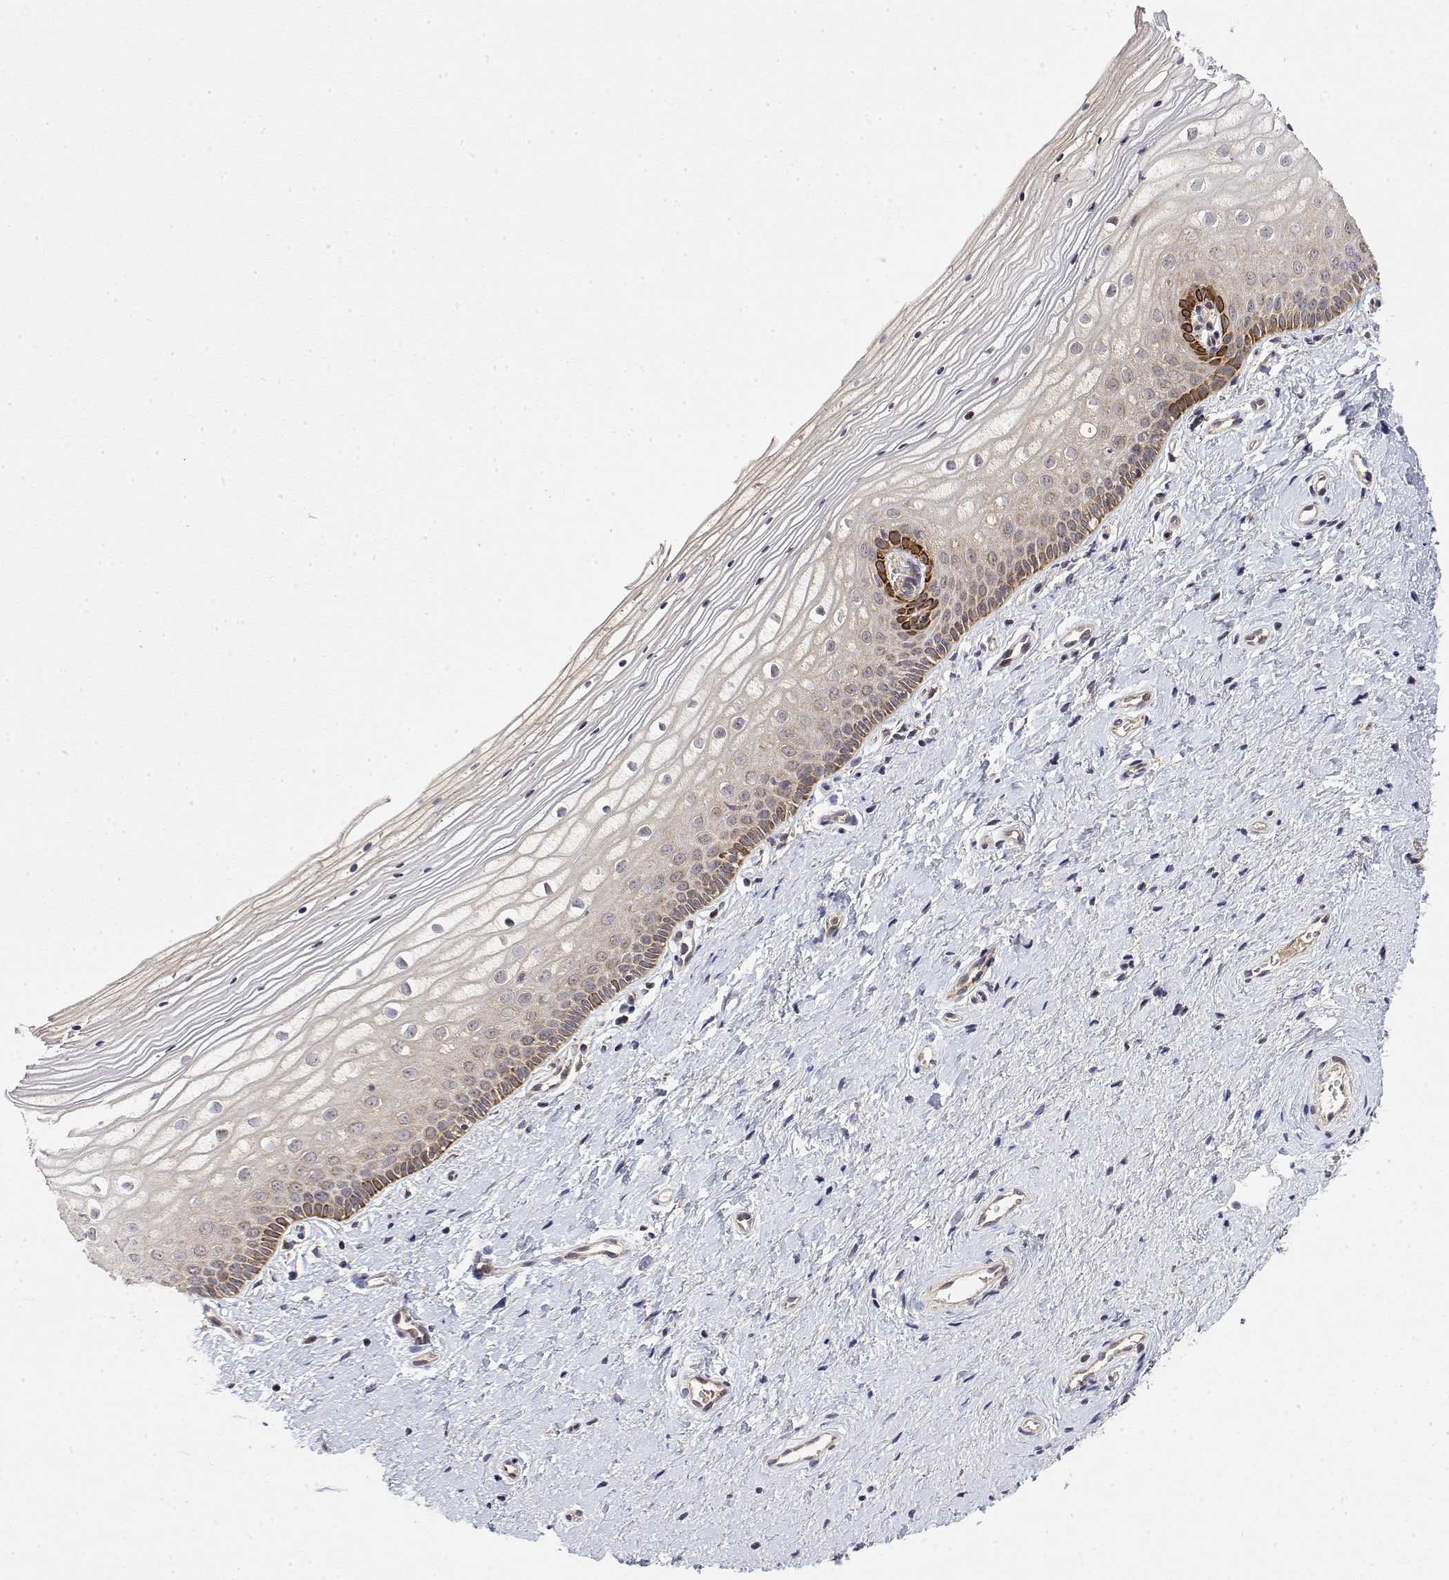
{"staining": {"intensity": "moderate", "quantity": "25%-75%", "location": "cytoplasmic/membranous,nuclear"}, "tissue": "vagina", "cell_type": "Squamous epithelial cells", "image_type": "normal", "snomed": [{"axis": "morphology", "description": "Normal tissue, NOS"}, {"axis": "topography", "description": "Vagina"}], "caption": "An IHC image of normal tissue is shown. Protein staining in brown shows moderate cytoplasmic/membranous,nuclear positivity in vagina within squamous epithelial cells. (Brightfield microscopy of DAB IHC at high magnification).", "gene": "GADD45GIP1", "patient": {"sex": "female", "age": 39}}